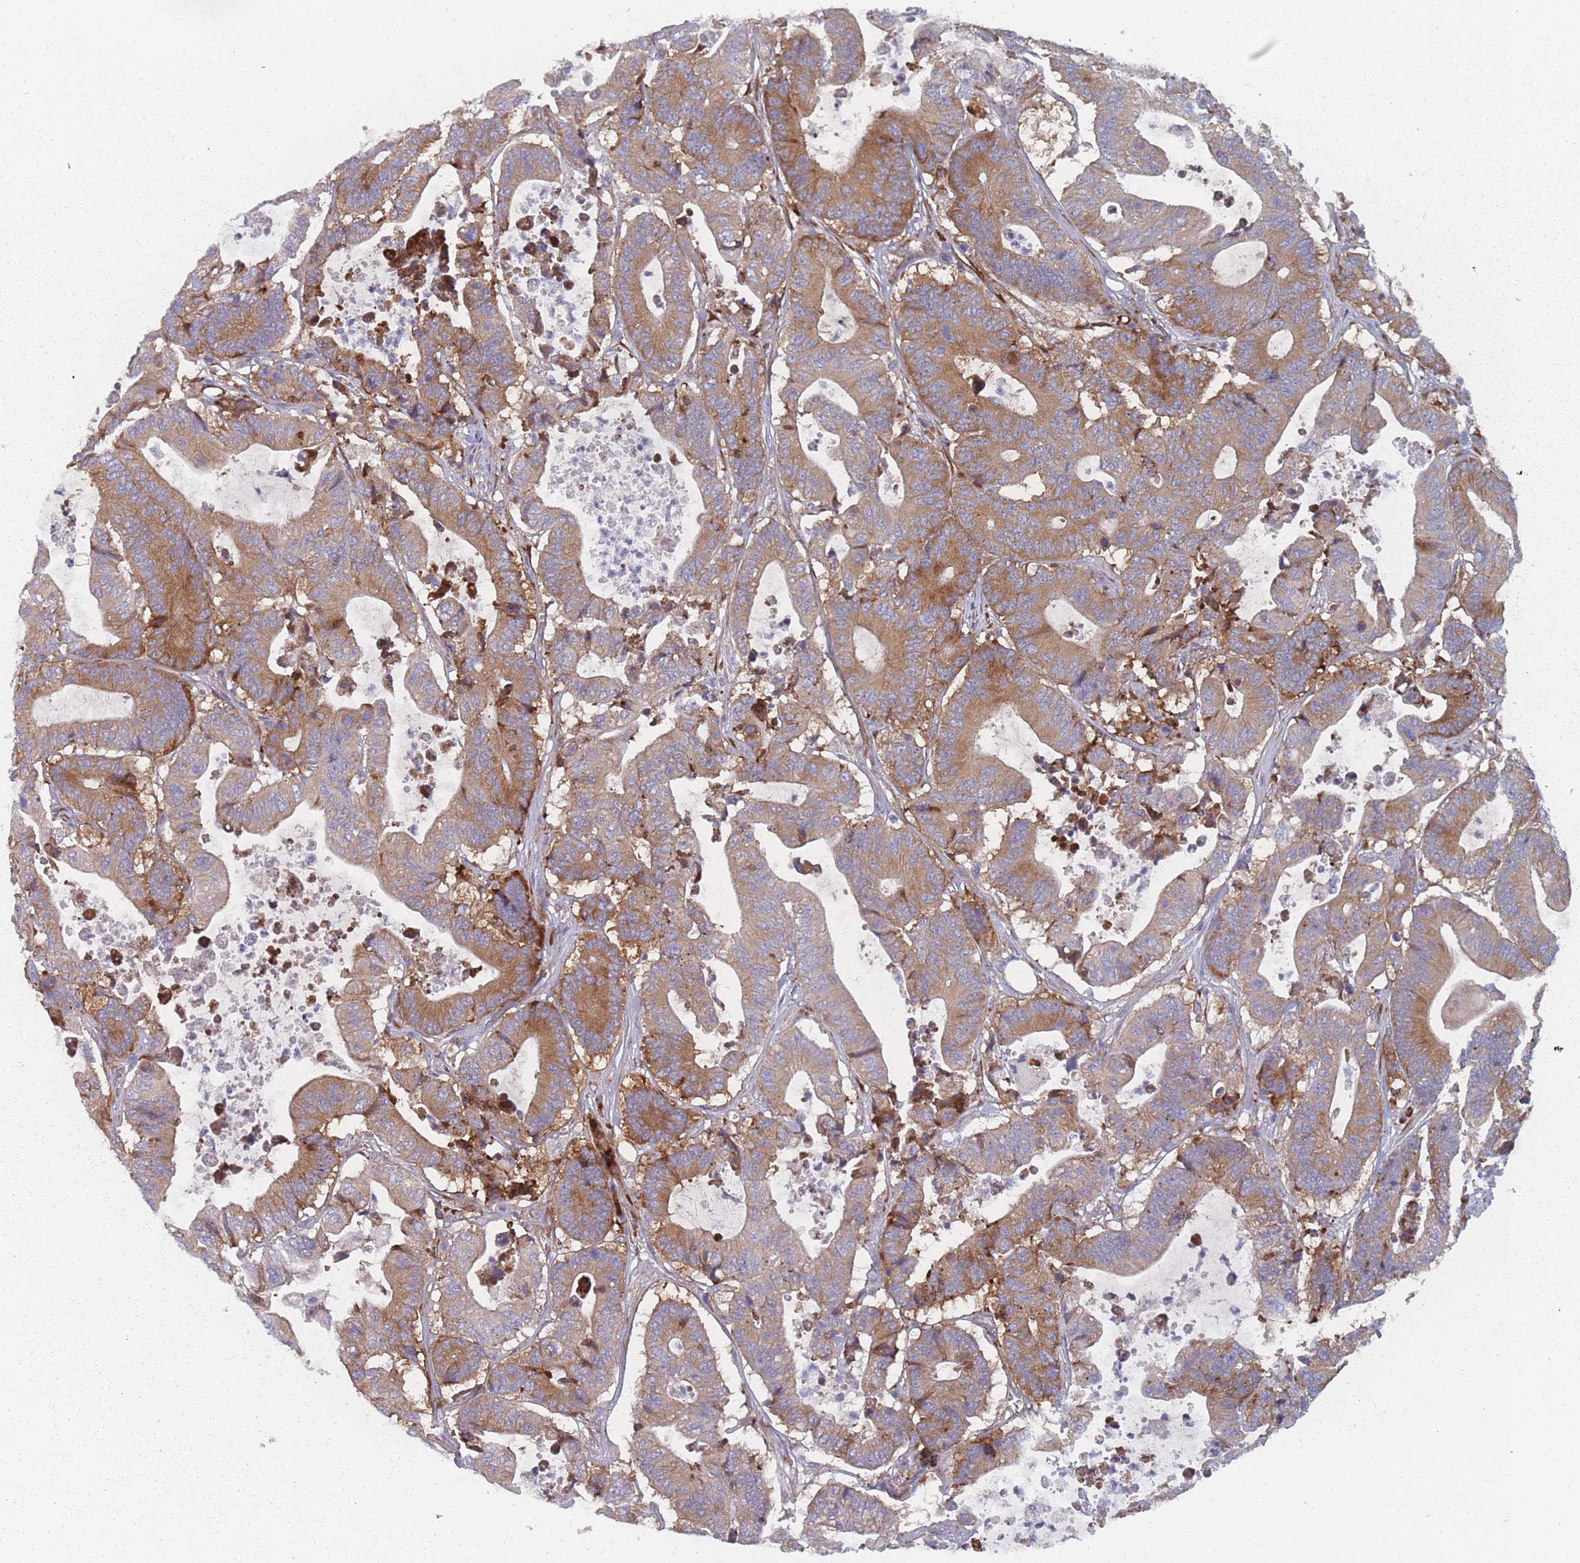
{"staining": {"intensity": "moderate", "quantity": ">75%", "location": "cytoplasmic/membranous"}, "tissue": "colorectal cancer", "cell_type": "Tumor cells", "image_type": "cancer", "snomed": [{"axis": "morphology", "description": "Adenocarcinoma, NOS"}, {"axis": "topography", "description": "Colon"}], "caption": "Immunohistochemistry (IHC) of colorectal cancer shows medium levels of moderate cytoplasmic/membranous positivity in approximately >75% of tumor cells.", "gene": "CACNG5", "patient": {"sex": "female", "age": 84}}